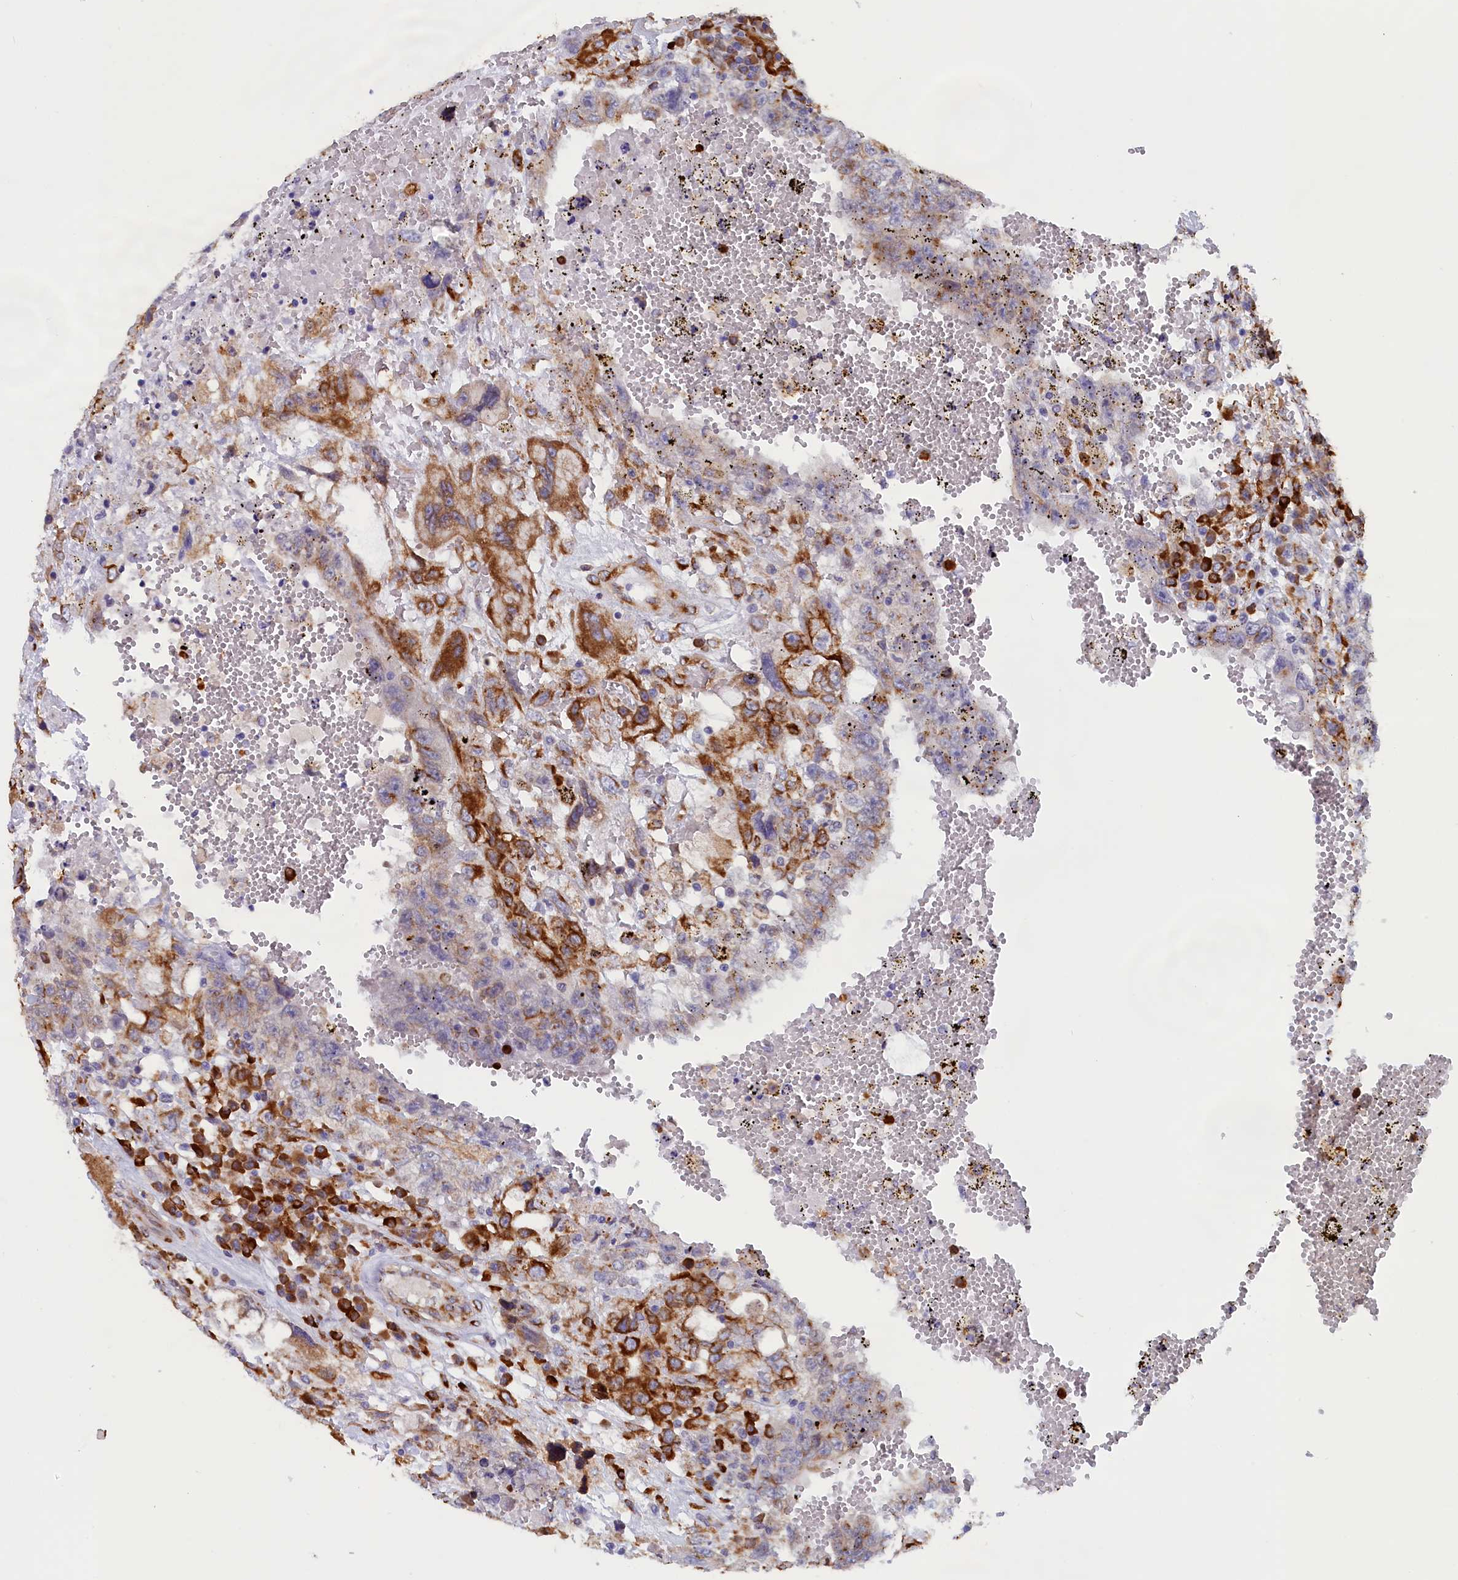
{"staining": {"intensity": "moderate", "quantity": "25%-75%", "location": "cytoplasmic/membranous"}, "tissue": "testis cancer", "cell_type": "Tumor cells", "image_type": "cancer", "snomed": [{"axis": "morphology", "description": "Carcinoma, Embryonal, NOS"}, {"axis": "topography", "description": "Testis"}], "caption": "Protein expression analysis of testis embryonal carcinoma reveals moderate cytoplasmic/membranous expression in approximately 25%-75% of tumor cells.", "gene": "CCDC68", "patient": {"sex": "male", "age": 26}}